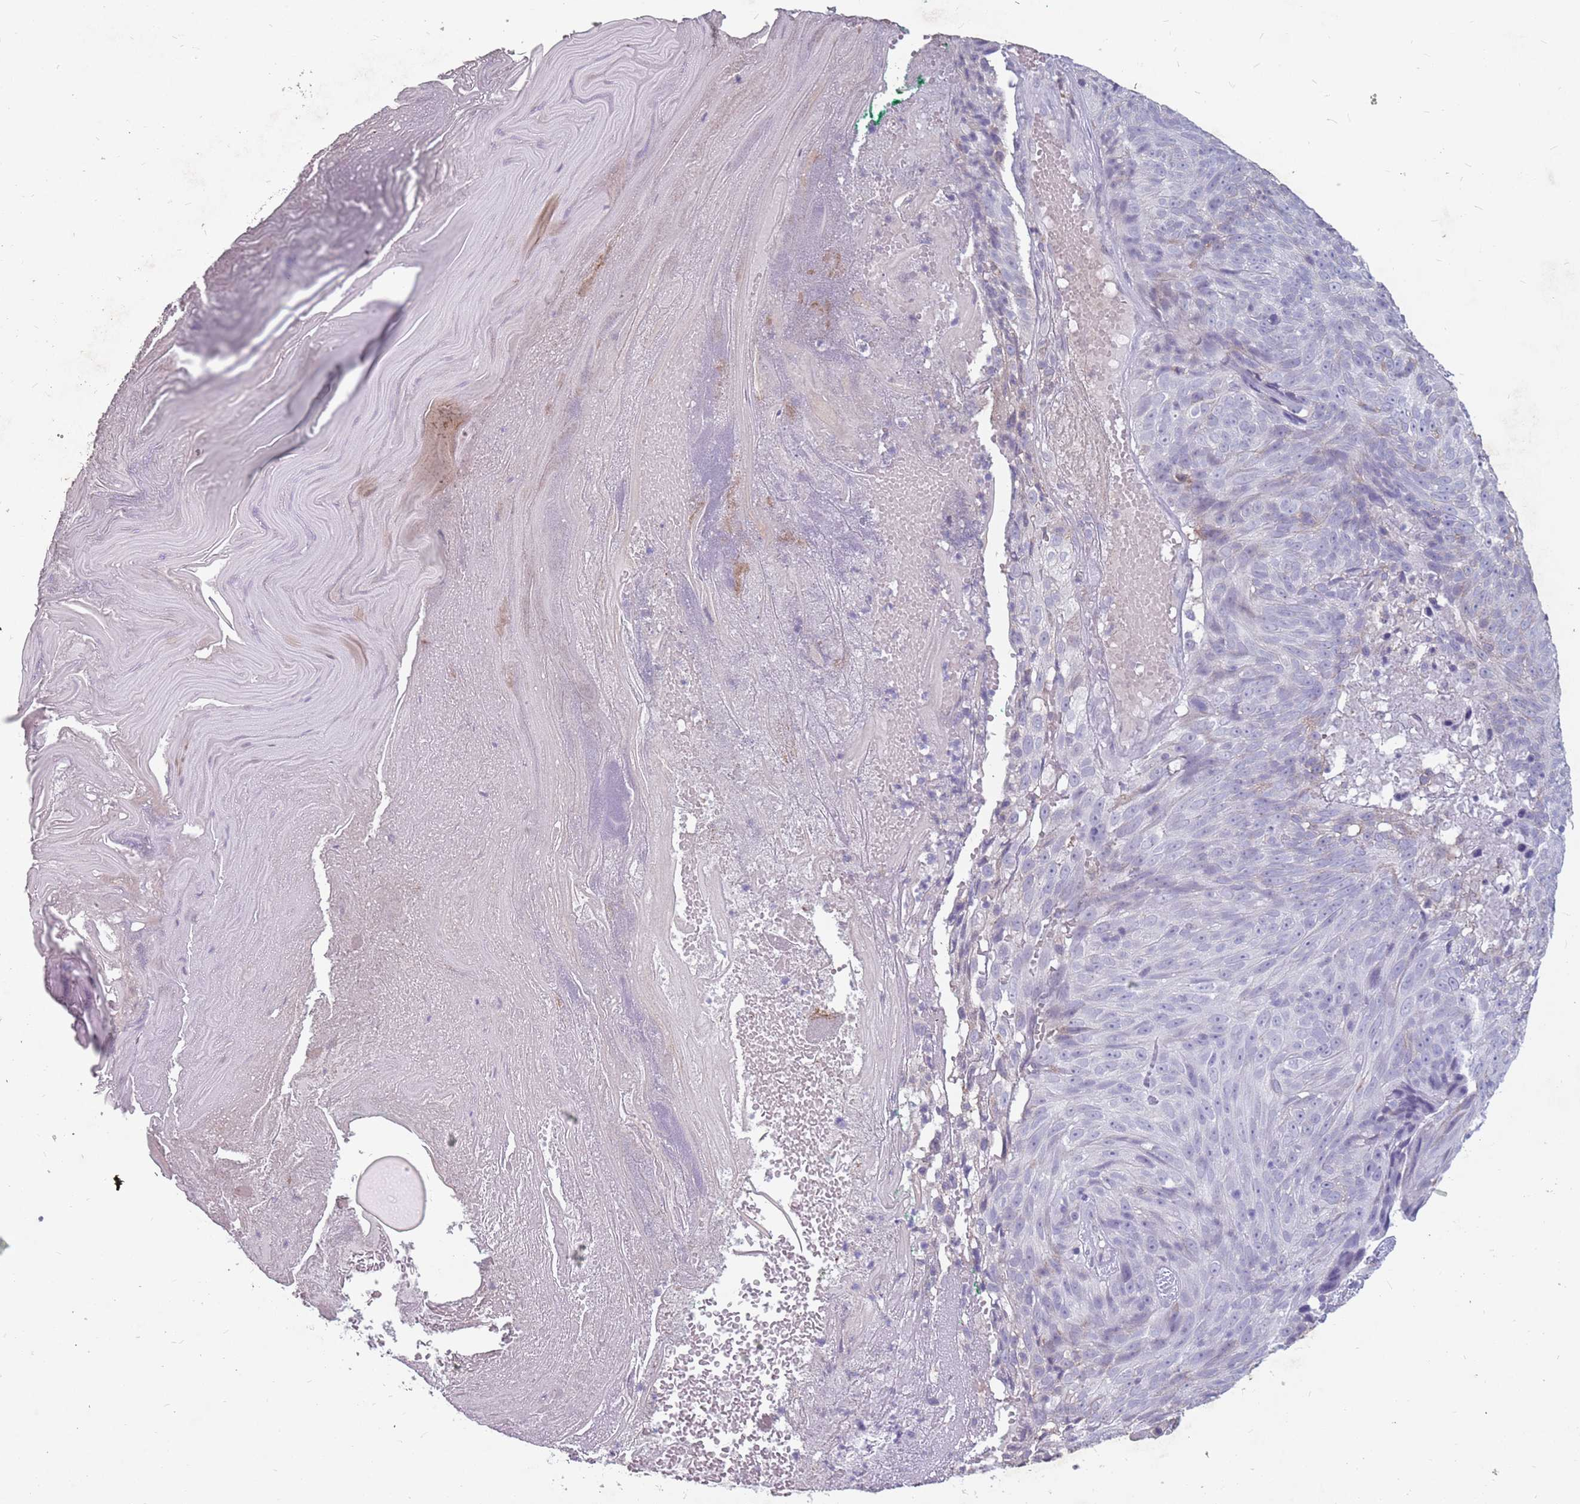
{"staining": {"intensity": "negative", "quantity": "none", "location": "none"}, "tissue": "skin cancer", "cell_type": "Tumor cells", "image_type": "cancer", "snomed": [{"axis": "morphology", "description": "Squamous cell carcinoma, NOS"}, {"axis": "topography", "description": "Skin"}], "caption": "A histopathology image of human skin cancer (squamous cell carcinoma) is negative for staining in tumor cells.", "gene": "NEK6", "patient": {"sex": "female", "age": 87}}